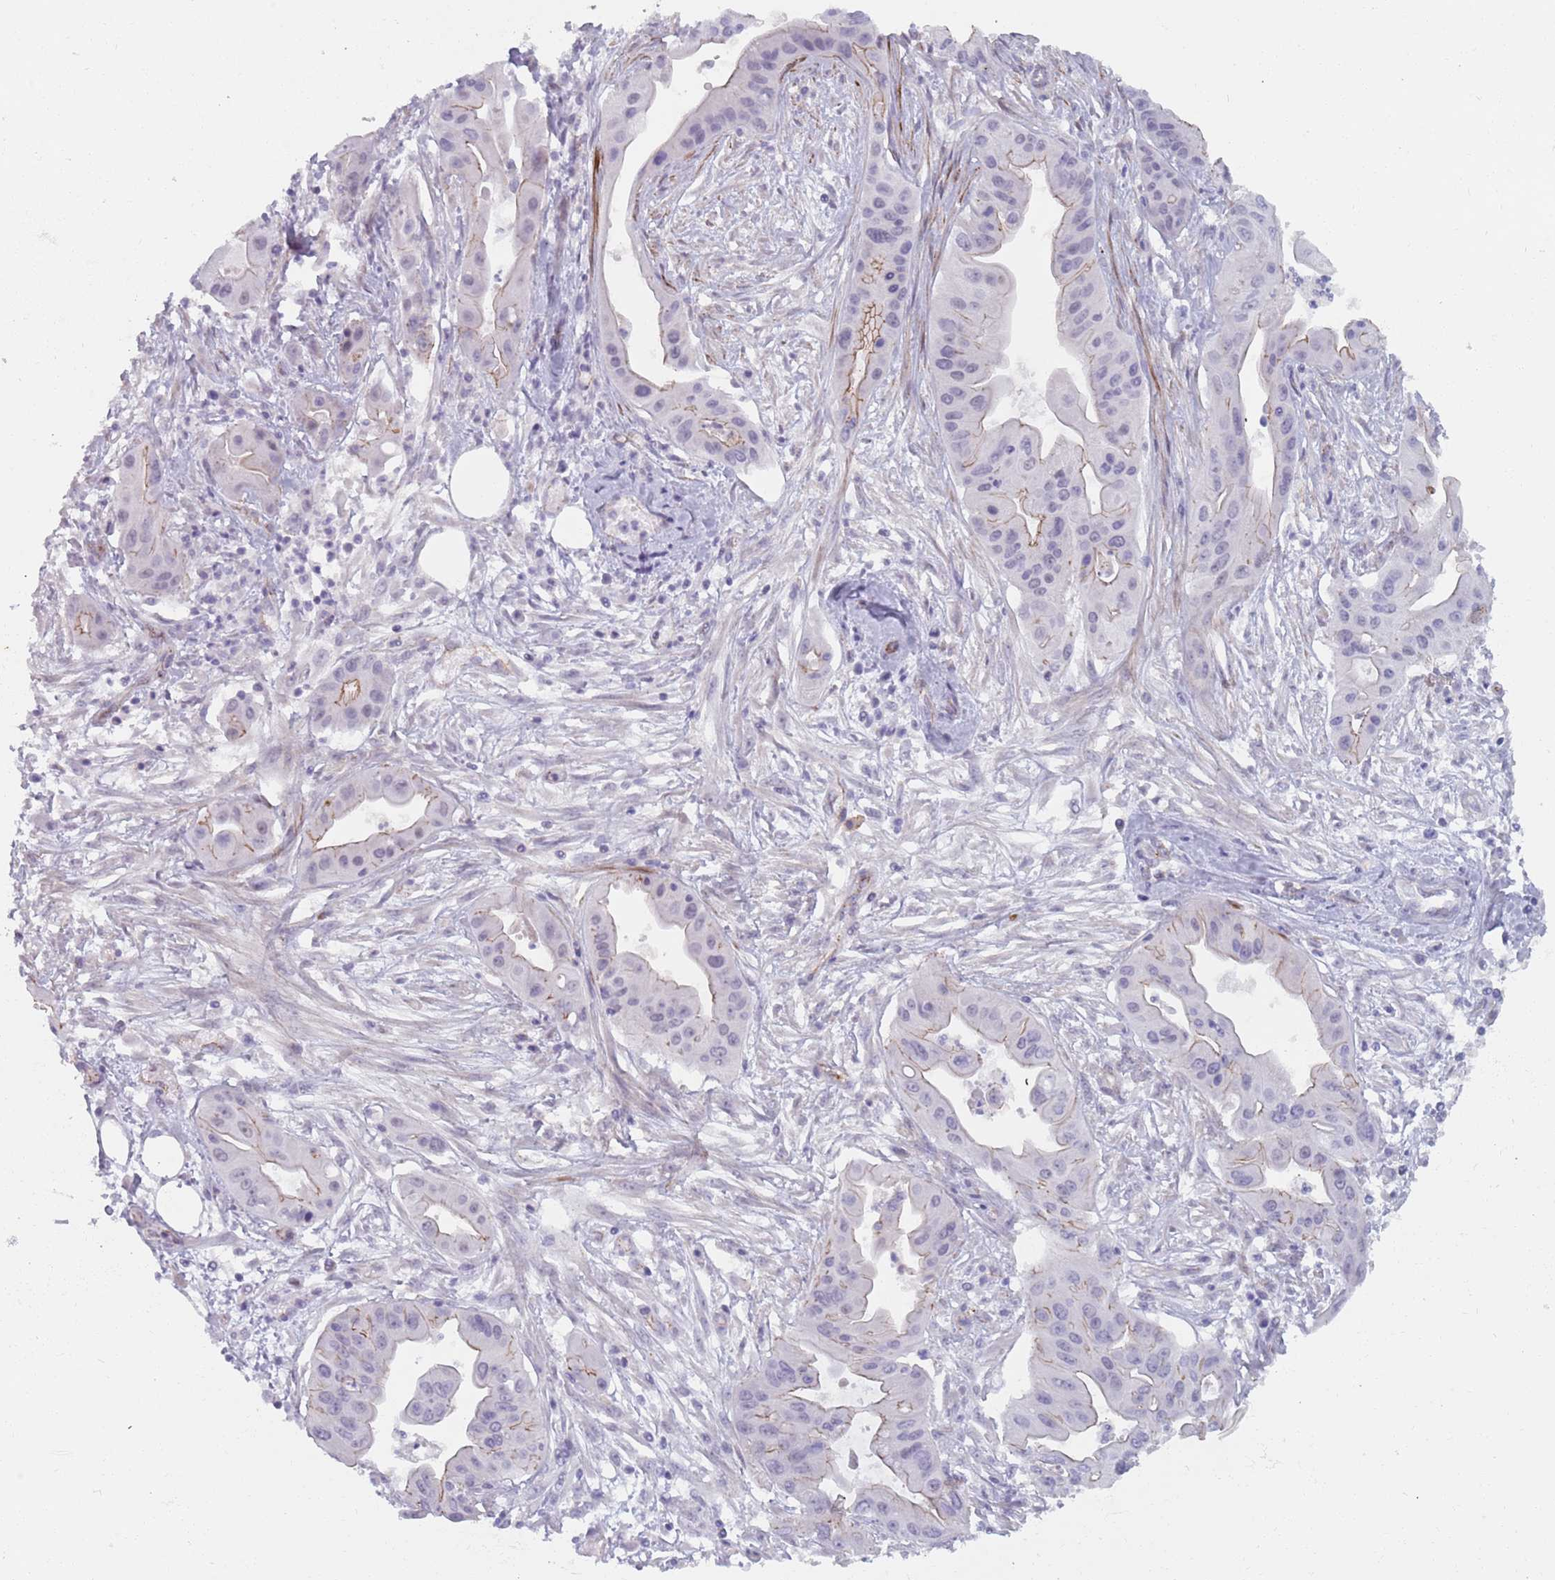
{"staining": {"intensity": "moderate", "quantity": "<25%", "location": "cytoplasmic/membranous"}, "tissue": "ovarian cancer", "cell_type": "Tumor cells", "image_type": "cancer", "snomed": [{"axis": "morphology", "description": "Cystadenocarcinoma, mucinous, NOS"}, {"axis": "topography", "description": "Ovary"}], "caption": "IHC histopathology image of ovarian cancer (mucinous cystadenocarcinoma) stained for a protein (brown), which demonstrates low levels of moderate cytoplasmic/membranous positivity in about <25% of tumor cells.", "gene": "OR5A2", "patient": {"sex": "female", "age": 70}}